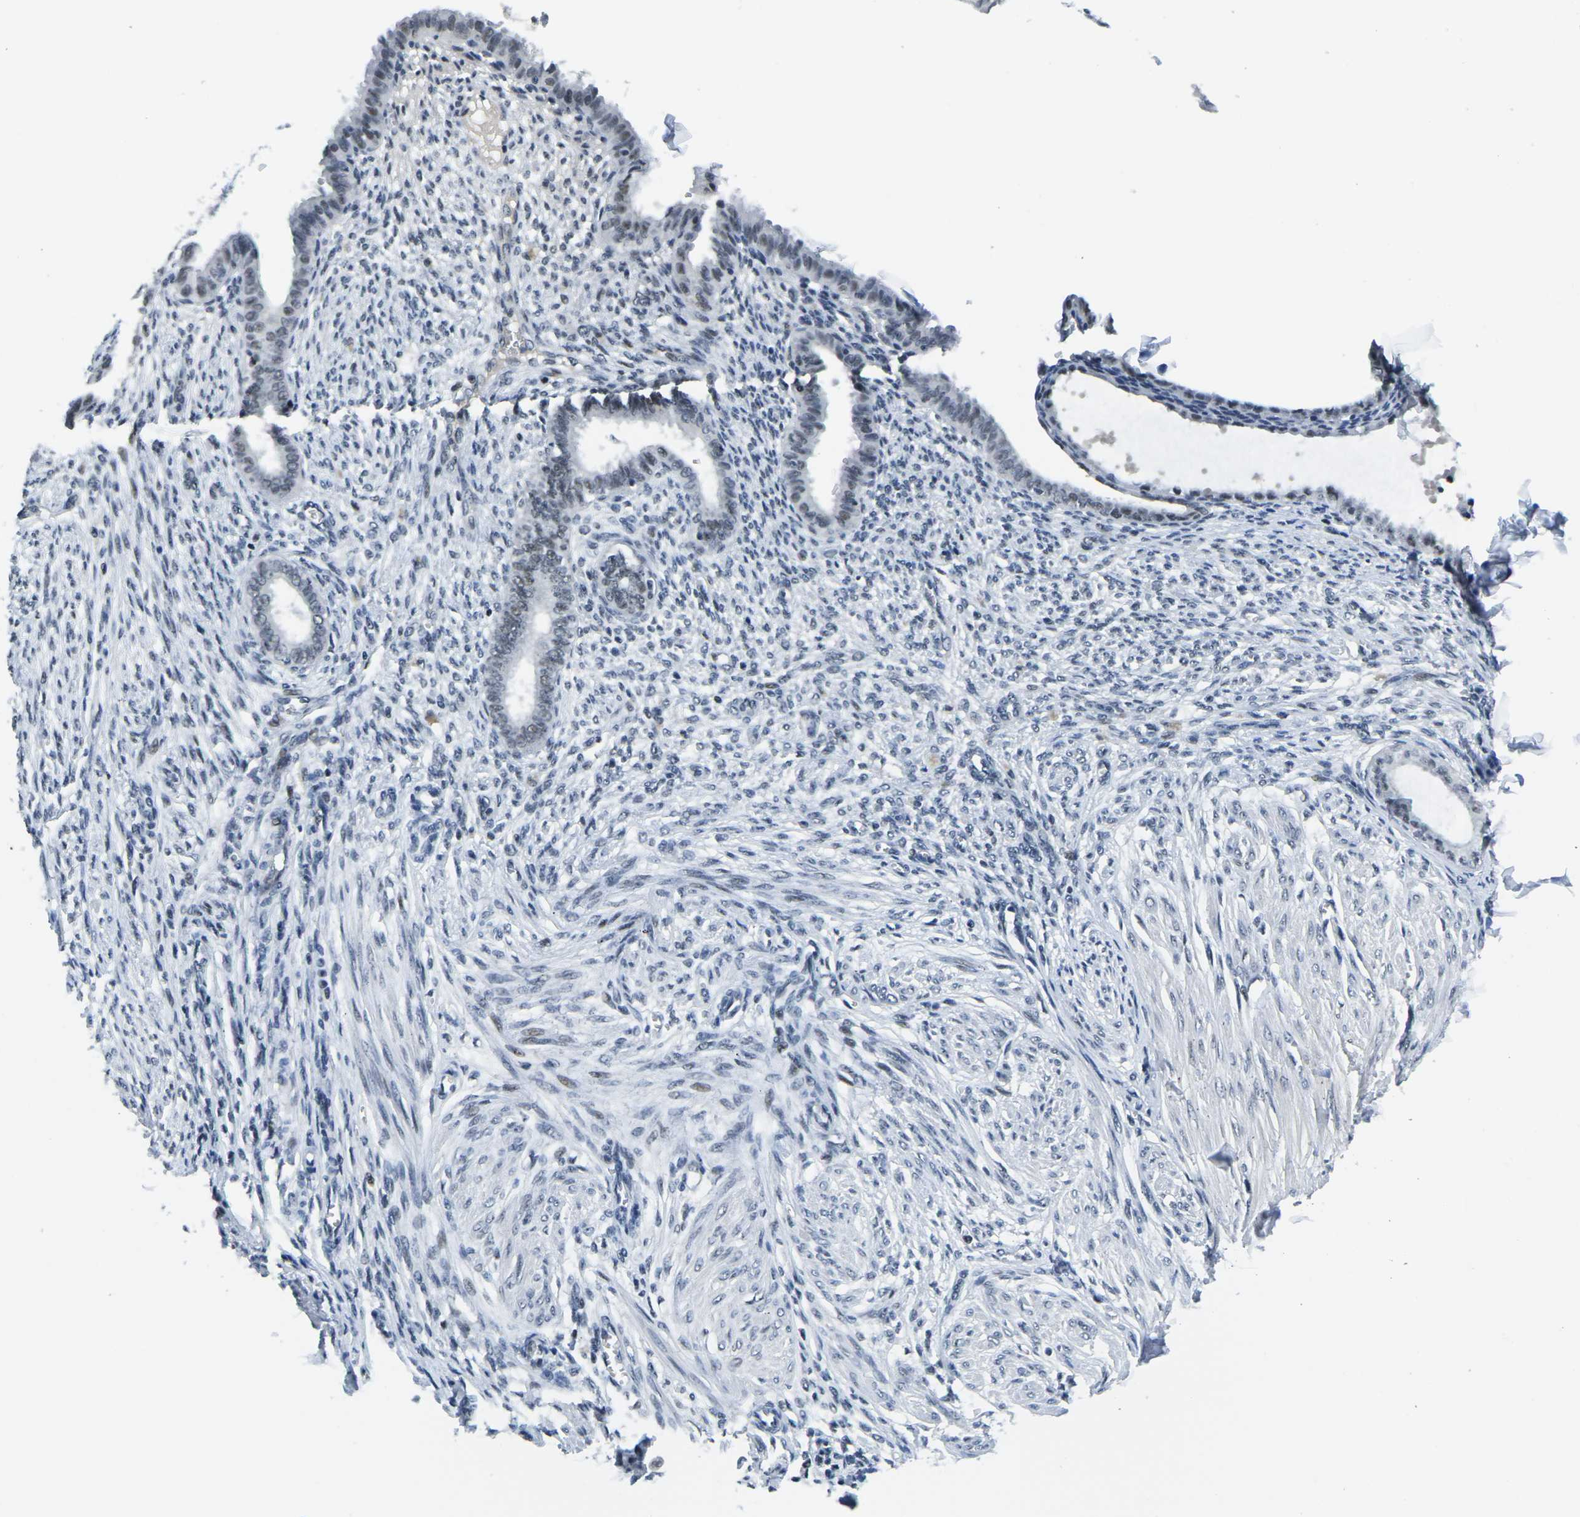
{"staining": {"intensity": "moderate", "quantity": "<25%", "location": "nuclear"}, "tissue": "endometrium", "cell_type": "Cells in endometrial stroma", "image_type": "normal", "snomed": [{"axis": "morphology", "description": "Normal tissue, NOS"}, {"axis": "topography", "description": "Endometrium"}], "caption": "A brown stain shows moderate nuclear expression of a protein in cells in endometrial stroma of benign human endometrium.", "gene": "PRPF8", "patient": {"sex": "female", "age": 72}}